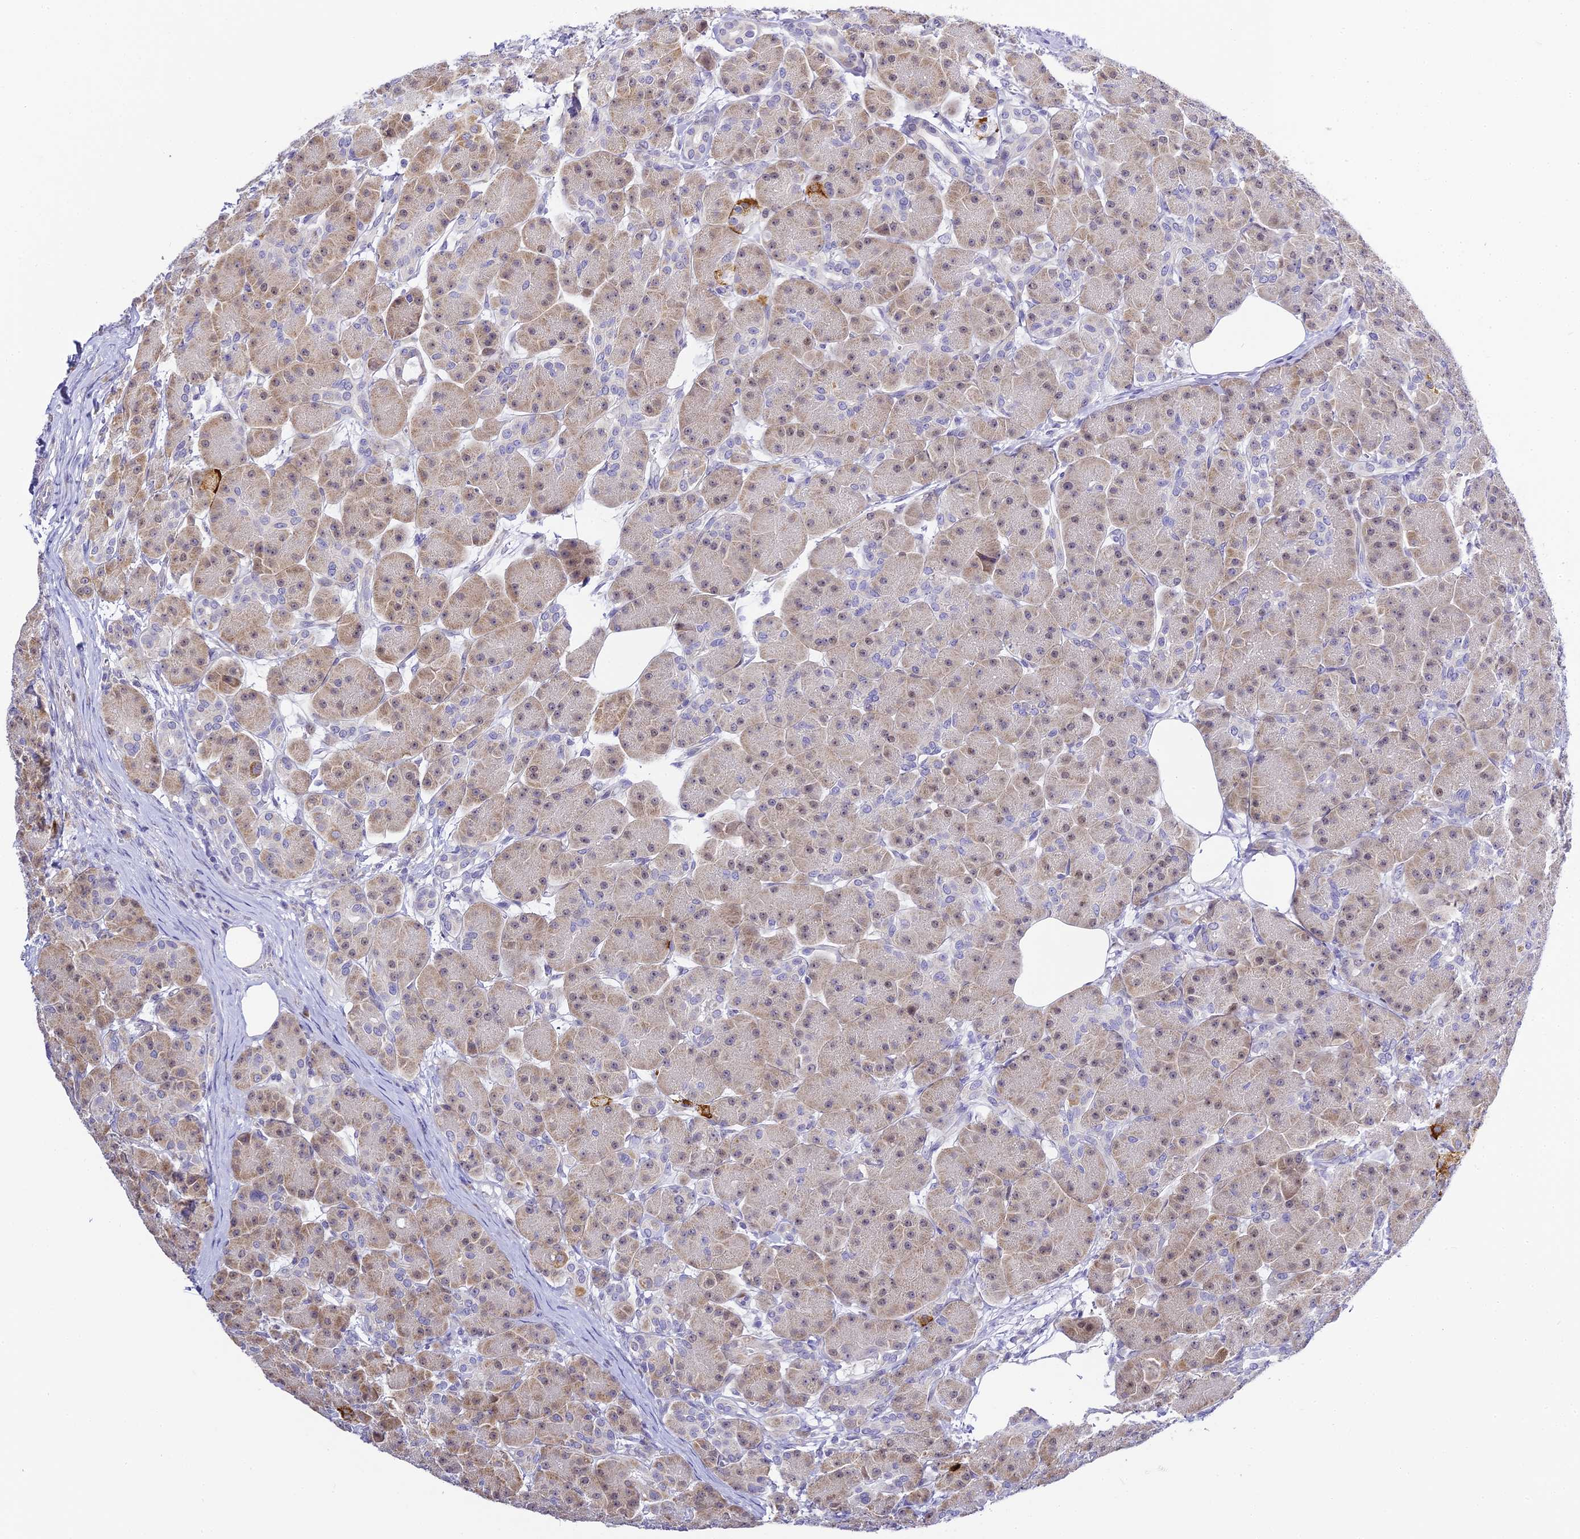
{"staining": {"intensity": "weak", "quantity": "25%-75%", "location": "cytoplasmic/membranous,nuclear"}, "tissue": "pancreas", "cell_type": "Exocrine glandular cells", "image_type": "normal", "snomed": [{"axis": "morphology", "description": "Normal tissue, NOS"}, {"axis": "topography", "description": "Pancreas"}], "caption": "Immunohistochemistry (DAB) staining of unremarkable human pancreas demonstrates weak cytoplasmic/membranous,nuclear protein staining in approximately 25%-75% of exocrine glandular cells.", "gene": "SERP1", "patient": {"sex": "male", "age": 63}}